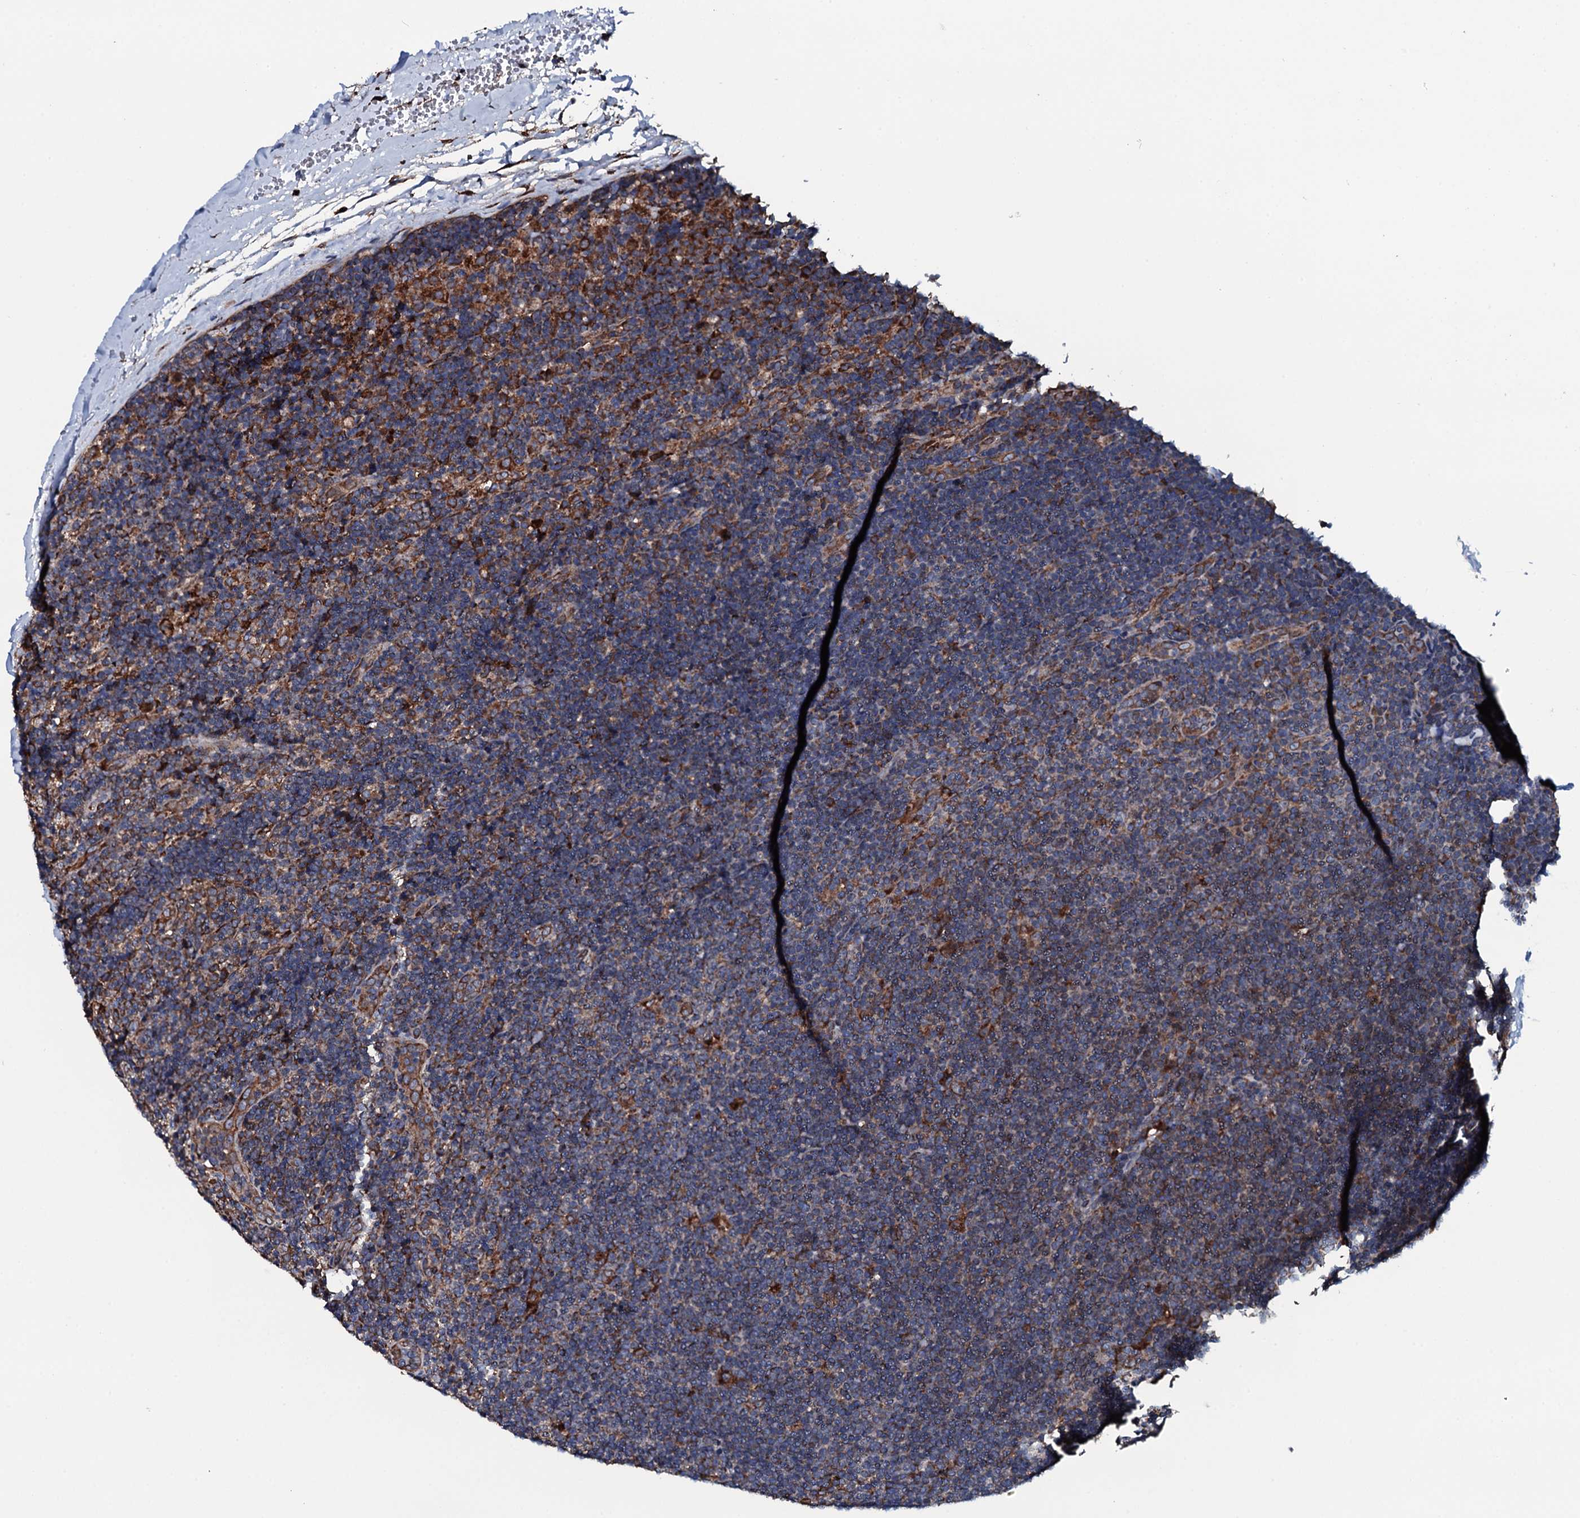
{"staining": {"intensity": "strong", "quantity": ">75%", "location": "cytoplasmic/membranous"}, "tissue": "lymphoma", "cell_type": "Tumor cells", "image_type": "cancer", "snomed": [{"axis": "morphology", "description": "Hodgkin's disease, NOS"}, {"axis": "topography", "description": "Lymph node"}], "caption": "Tumor cells demonstrate high levels of strong cytoplasmic/membranous staining in approximately >75% of cells in human Hodgkin's disease. Nuclei are stained in blue.", "gene": "RAB12", "patient": {"sex": "female", "age": 57}}